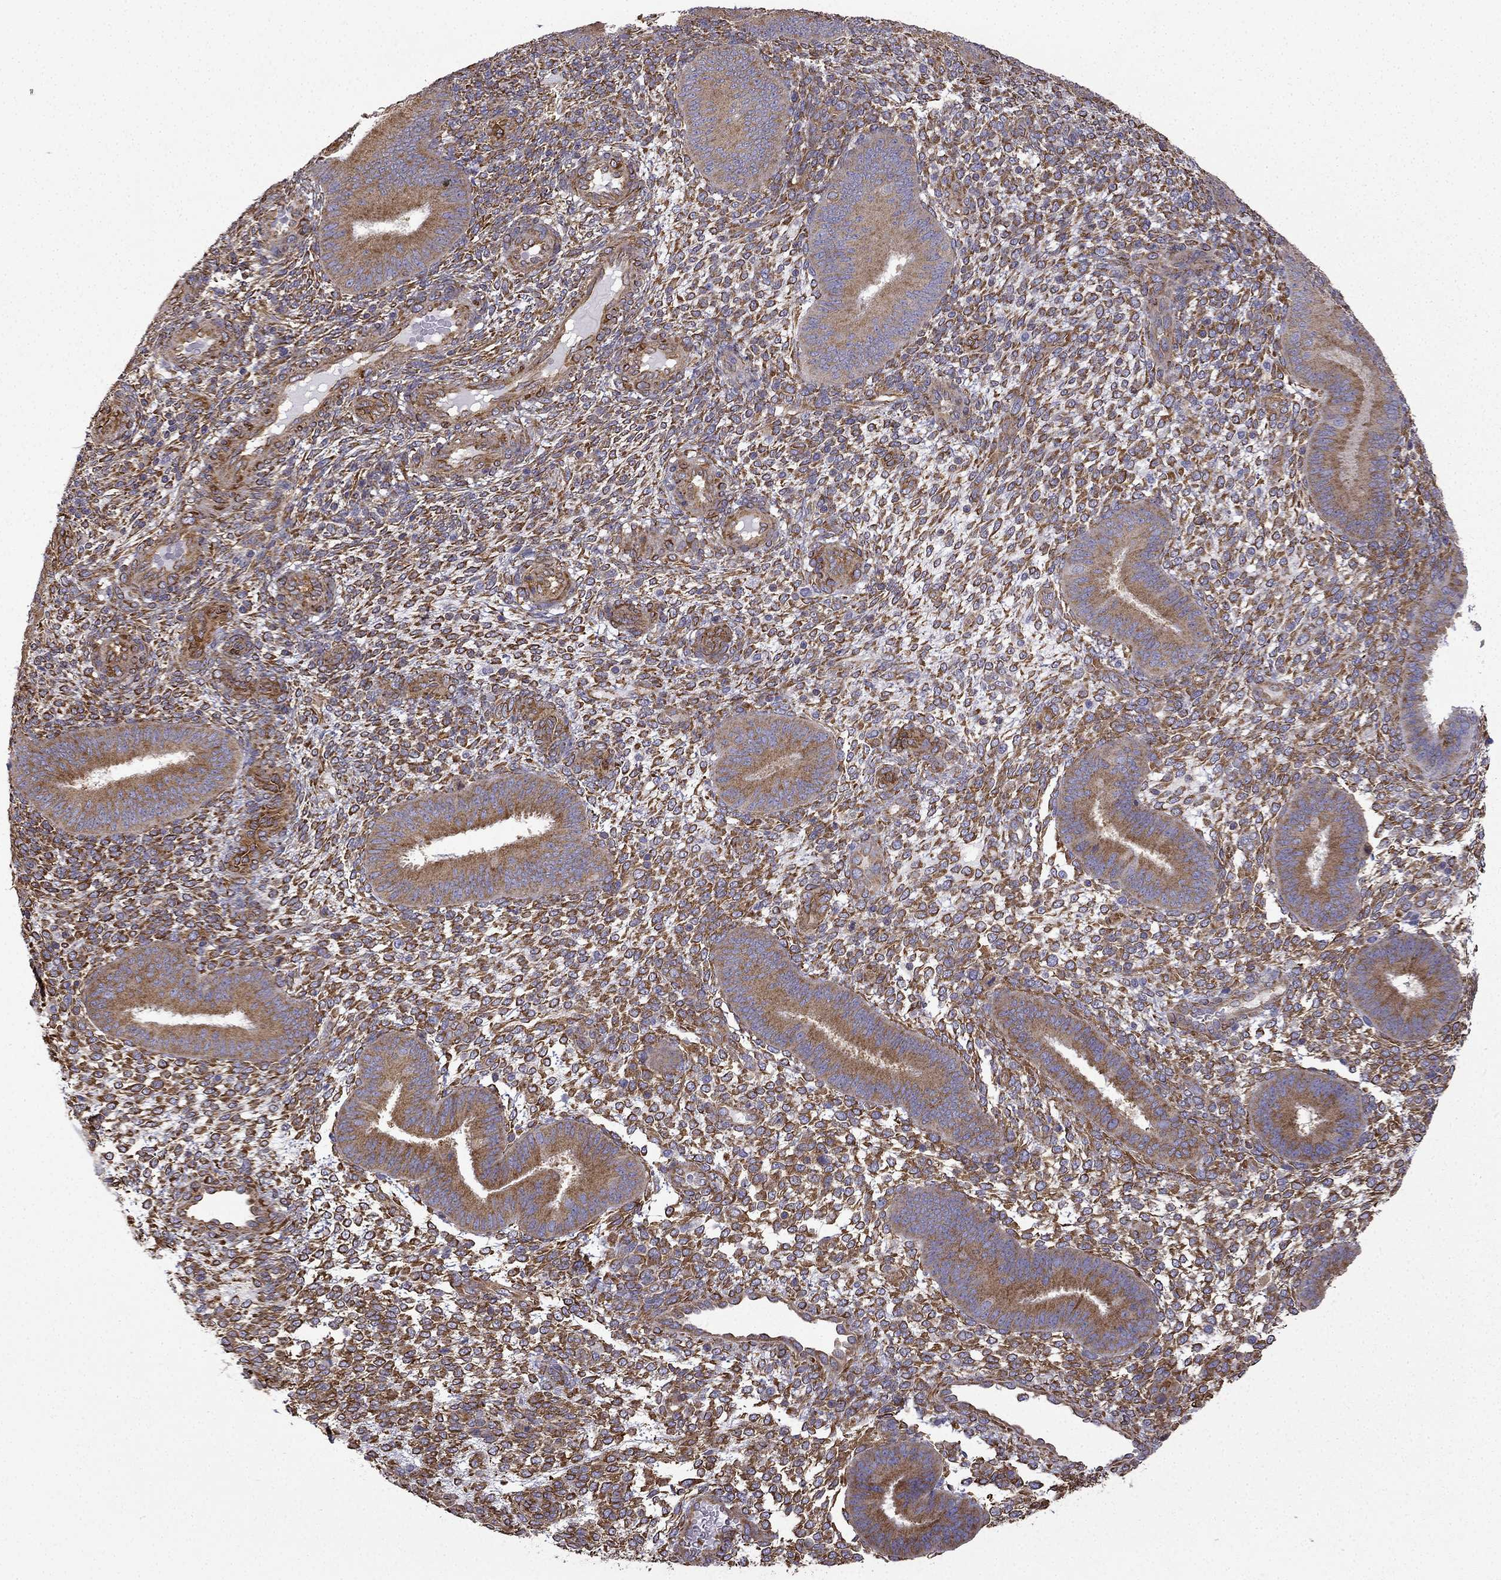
{"staining": {"intensity": "strong", "quantity": "25%-75%", "location": "cytoplasmic/membranous"}, "tissue": "endometrium", "cell_type": "Cells in endometrial stroma", "image_type": "normal", "snomed": [{"axis": "morphology", "description": "Normal tissue, NOS"}, {"axis": "topography", "description": "Endometrium"}], "caption": "Immunohistochemical staining of unremarkable endometrium shows strong cytoplasmic/membranous protein expression in approximately 25%-75% of cells in endometrial stroma.", "gene": "MAP4", "patient": {"sex": "female", "age": 39}}